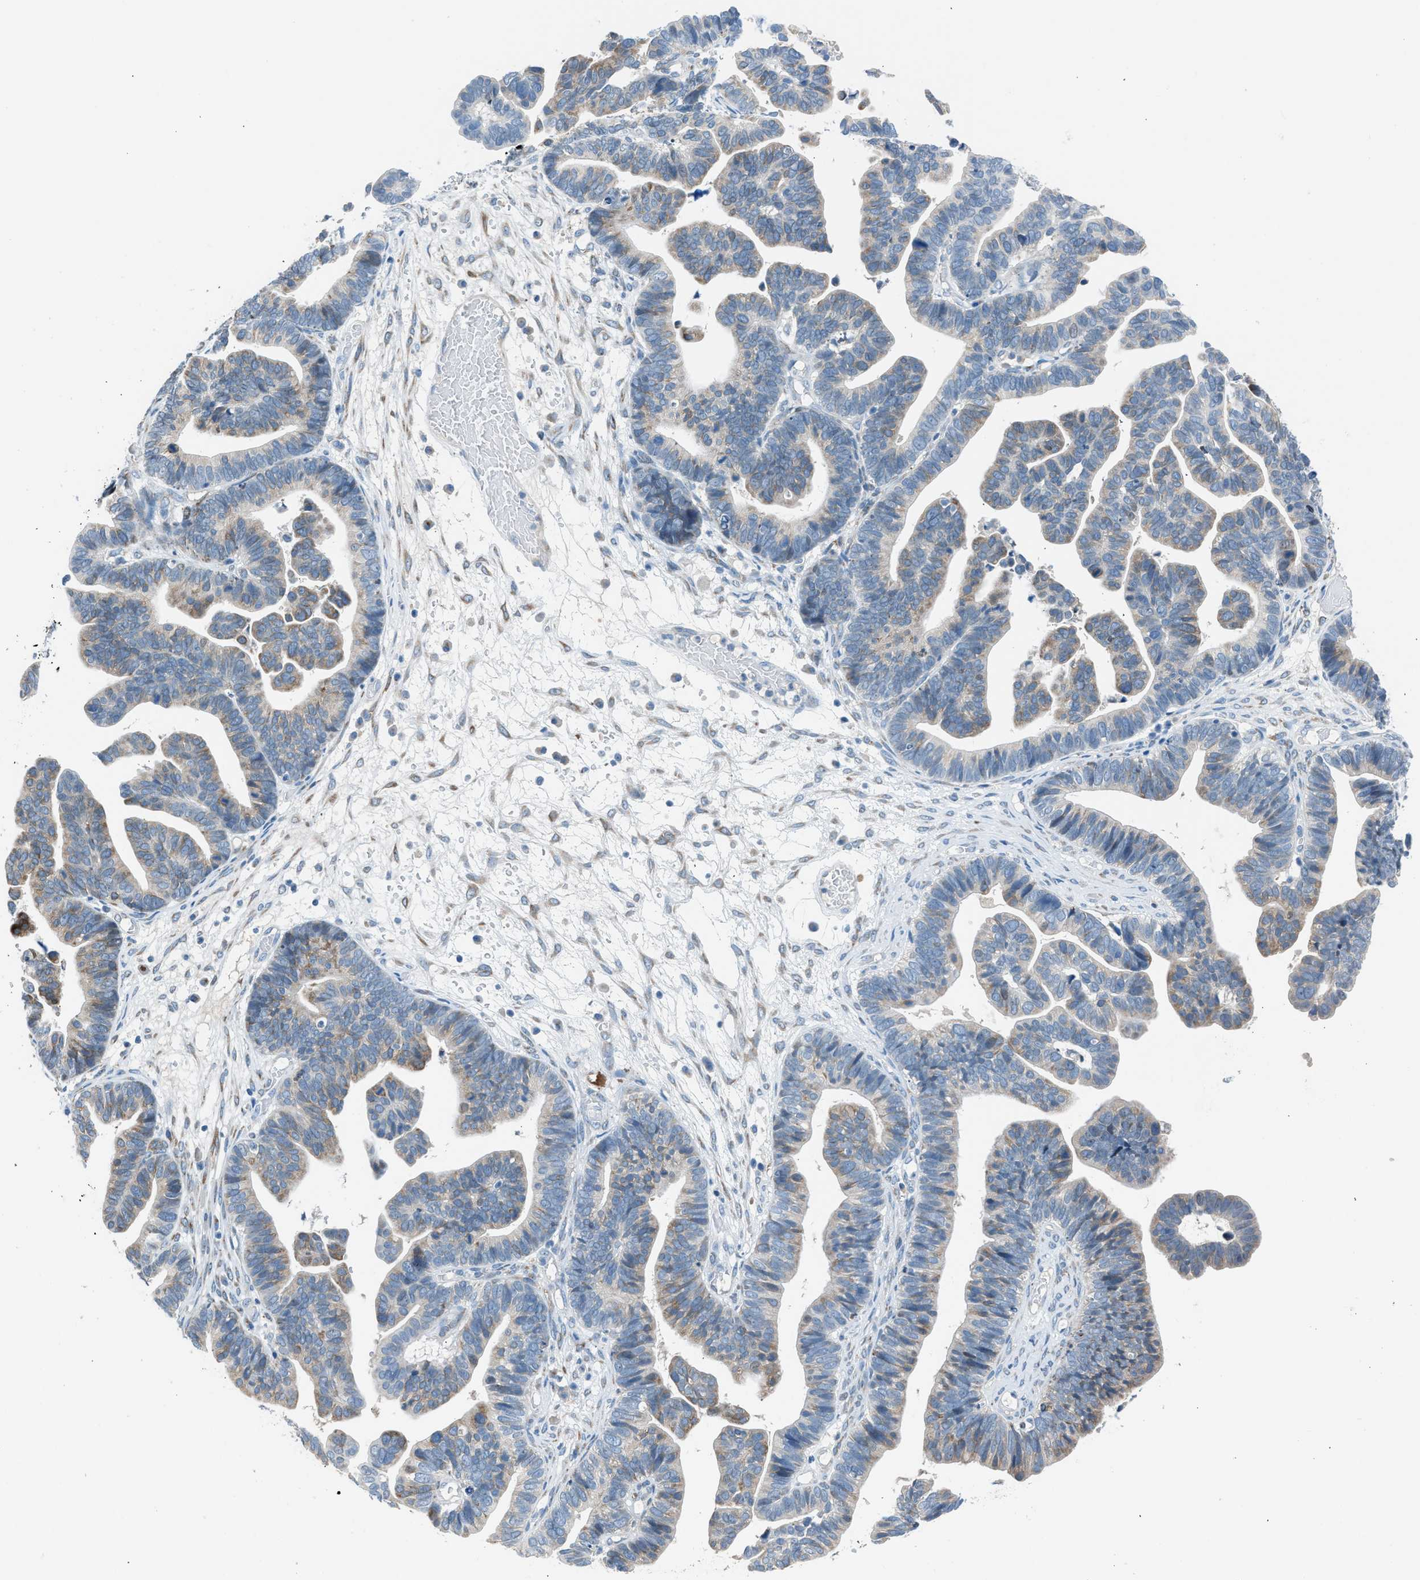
{"staining": {"intensity": "weak", "quantity": "25%-75%", "location": "cytoplasmic/membranous"}, "tissue": "ovarian cancer", "cell_type": "Tumor cells", "image_type": "cancer", "snomed": [{"axis": "morphology", "description": "Cystadenocarcinoma, serous, NOS"}, {"axis": "topography", "description": "Ovary"}], "caption": "Immunohistochemistry (IHC) of ovarian cancer (serous cystadenocarcinoma) demonstrates low levels of weak cytoplasmic/membranous staining in about 25%-75% of tumor cells.", "gene": "RNF41", "patient": {"sex": "female", "age": 56}}